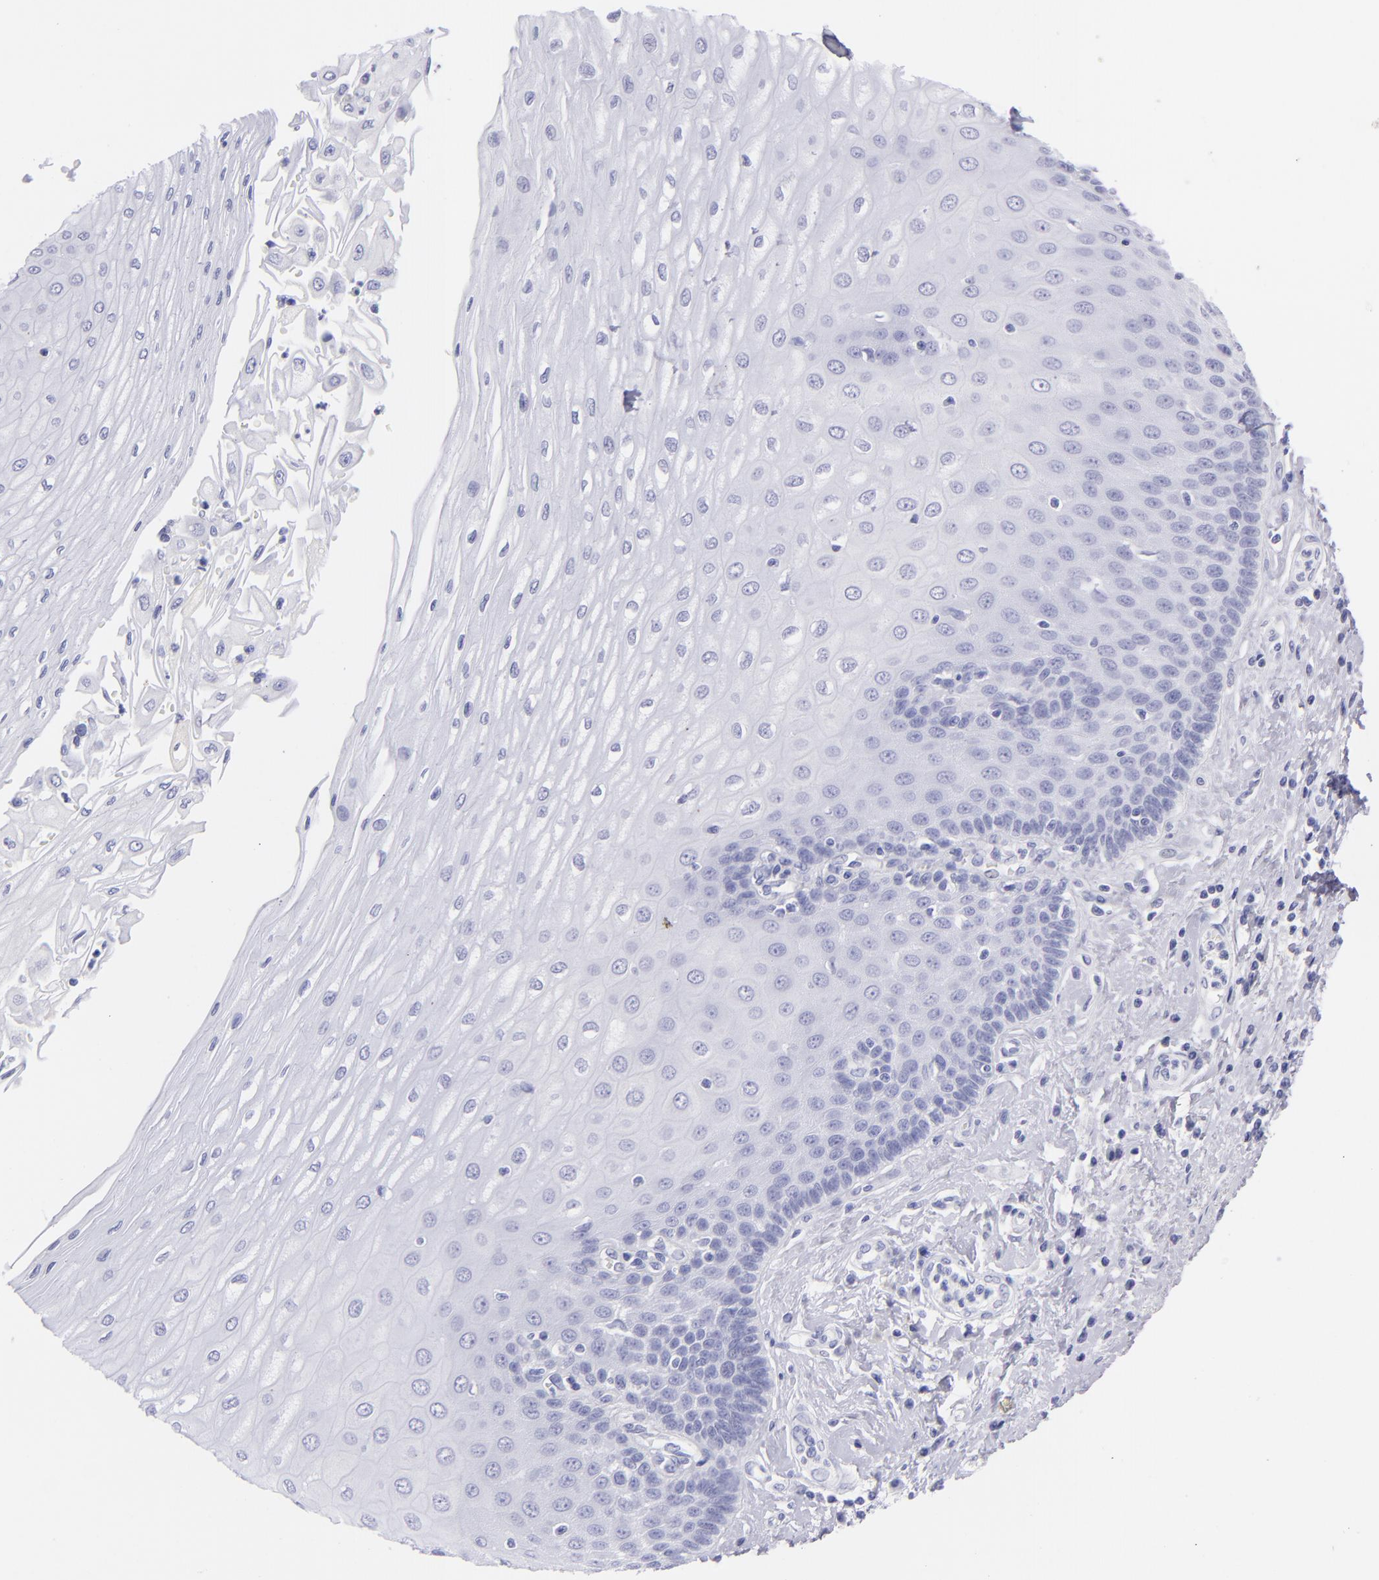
{"staining": {"intensity": "negative", "quantity": "none", "location": "none"}, "tissue": "esophagus", "cell_type": "Squamous epithelial cells", "image_type": "normal", "snomed": [{"axis": "morphology", "description": "Normal tissue, NOS"}, {"axis": "topography", "description": "Esophagus"}], "caption": "An immunohistochemistry micrograph of benign esophagus is shown. There is no staining in squamous epithelial cells of esophagus.", "gene": "SLC1A2", "patient": {"sex": "male", "age": 62}}